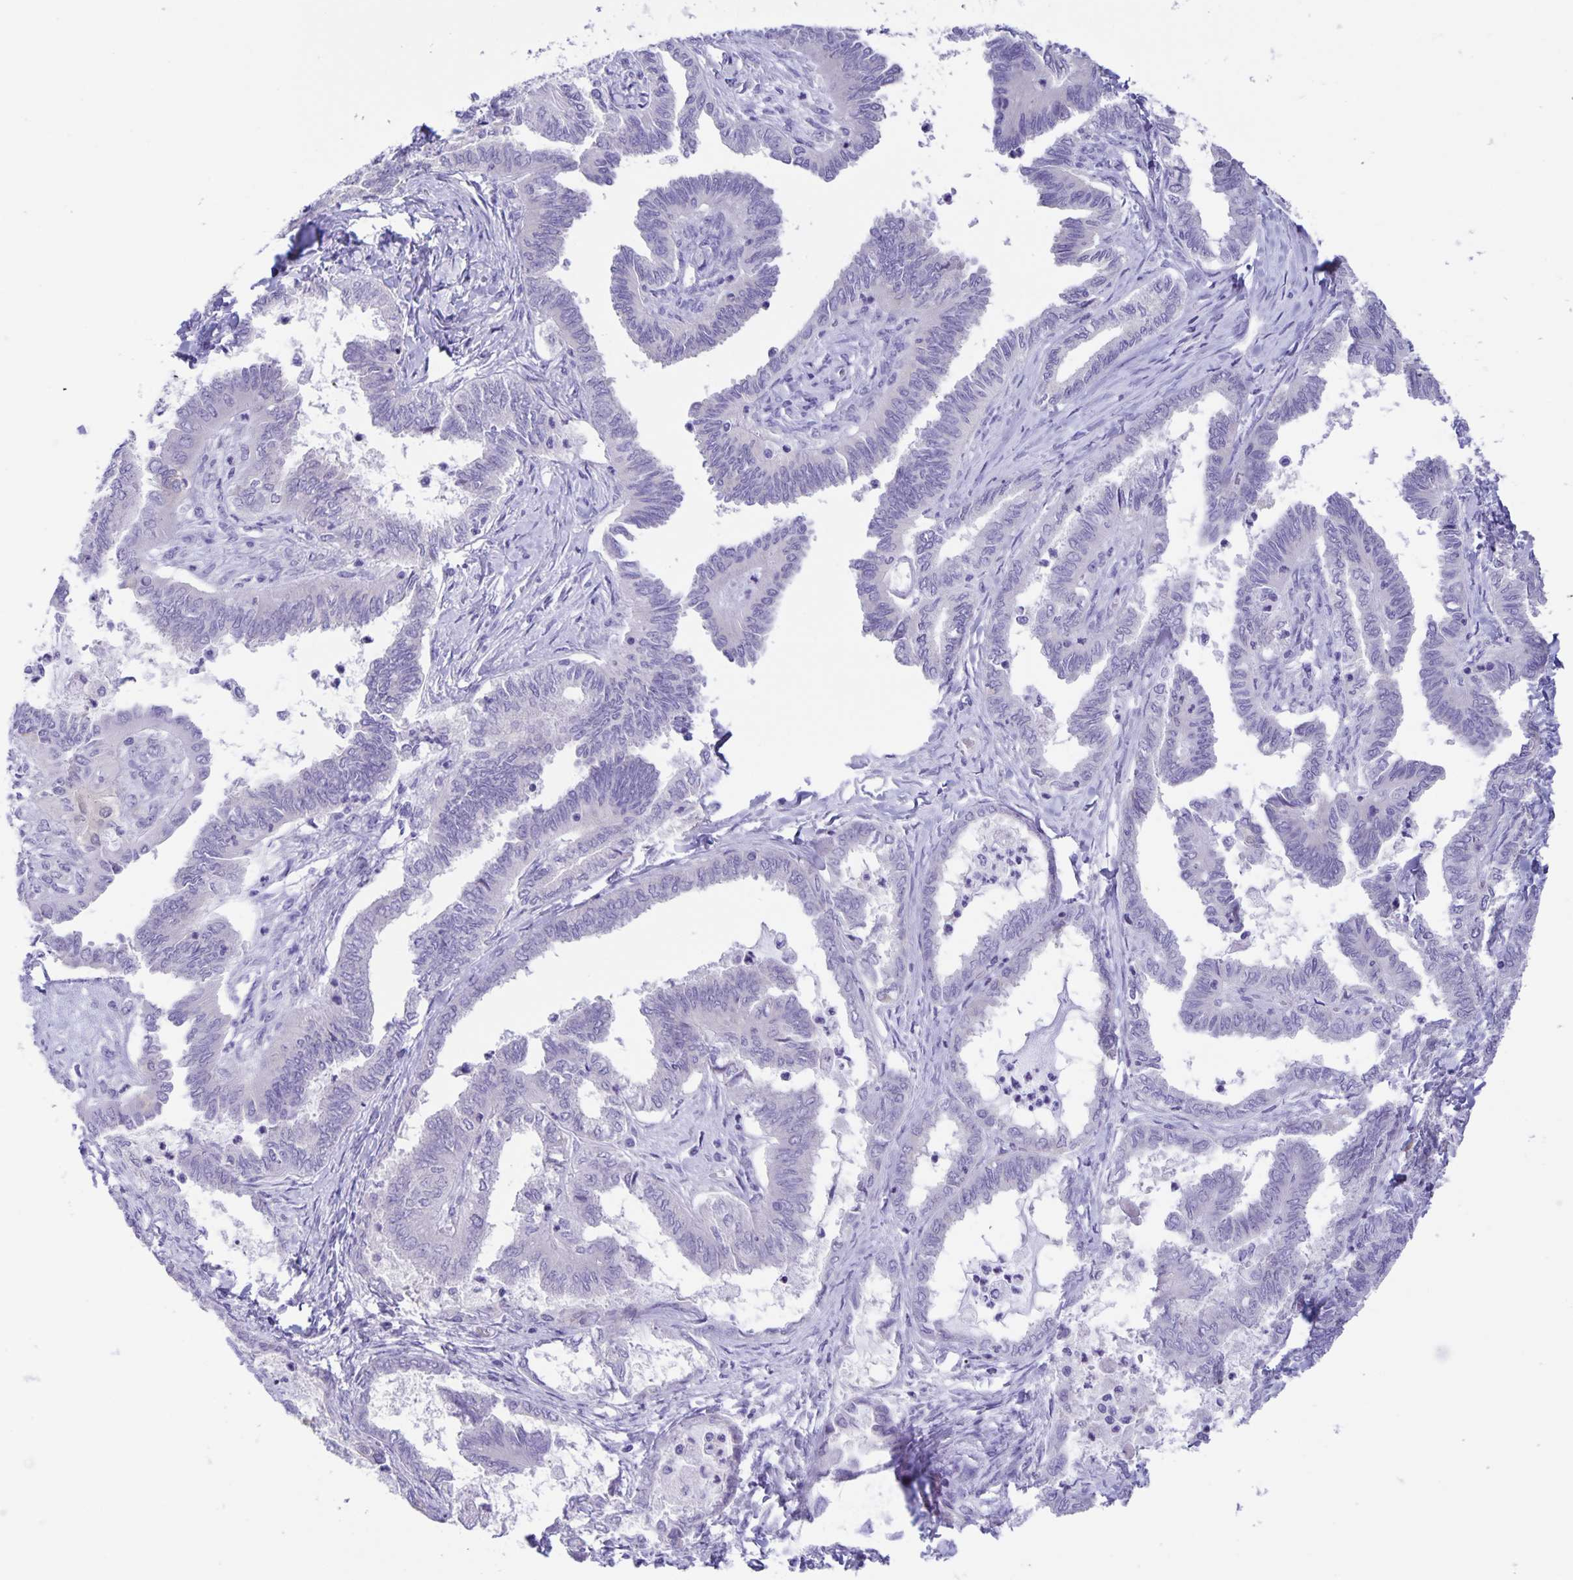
{"staining": {"intensity": "negative", "quantity": "none", "location": "none"}, "tissue": "ovarian cancer", "cell_type": "Tumor cells", "image_type": "cancer", "snomed": [{"axis": "morphology", "description": "Carcinoma, endometroid"}, {"axis": "topography", "description": "Ovary"}], "caption": "Human endometroid carcinoma (ovarian) stained for a protein using immunohistochemistry (IHC) reveals no expression in tumor cells.", "gene": "CAPSL", "patient": {"sex": "female", "age": 70}}